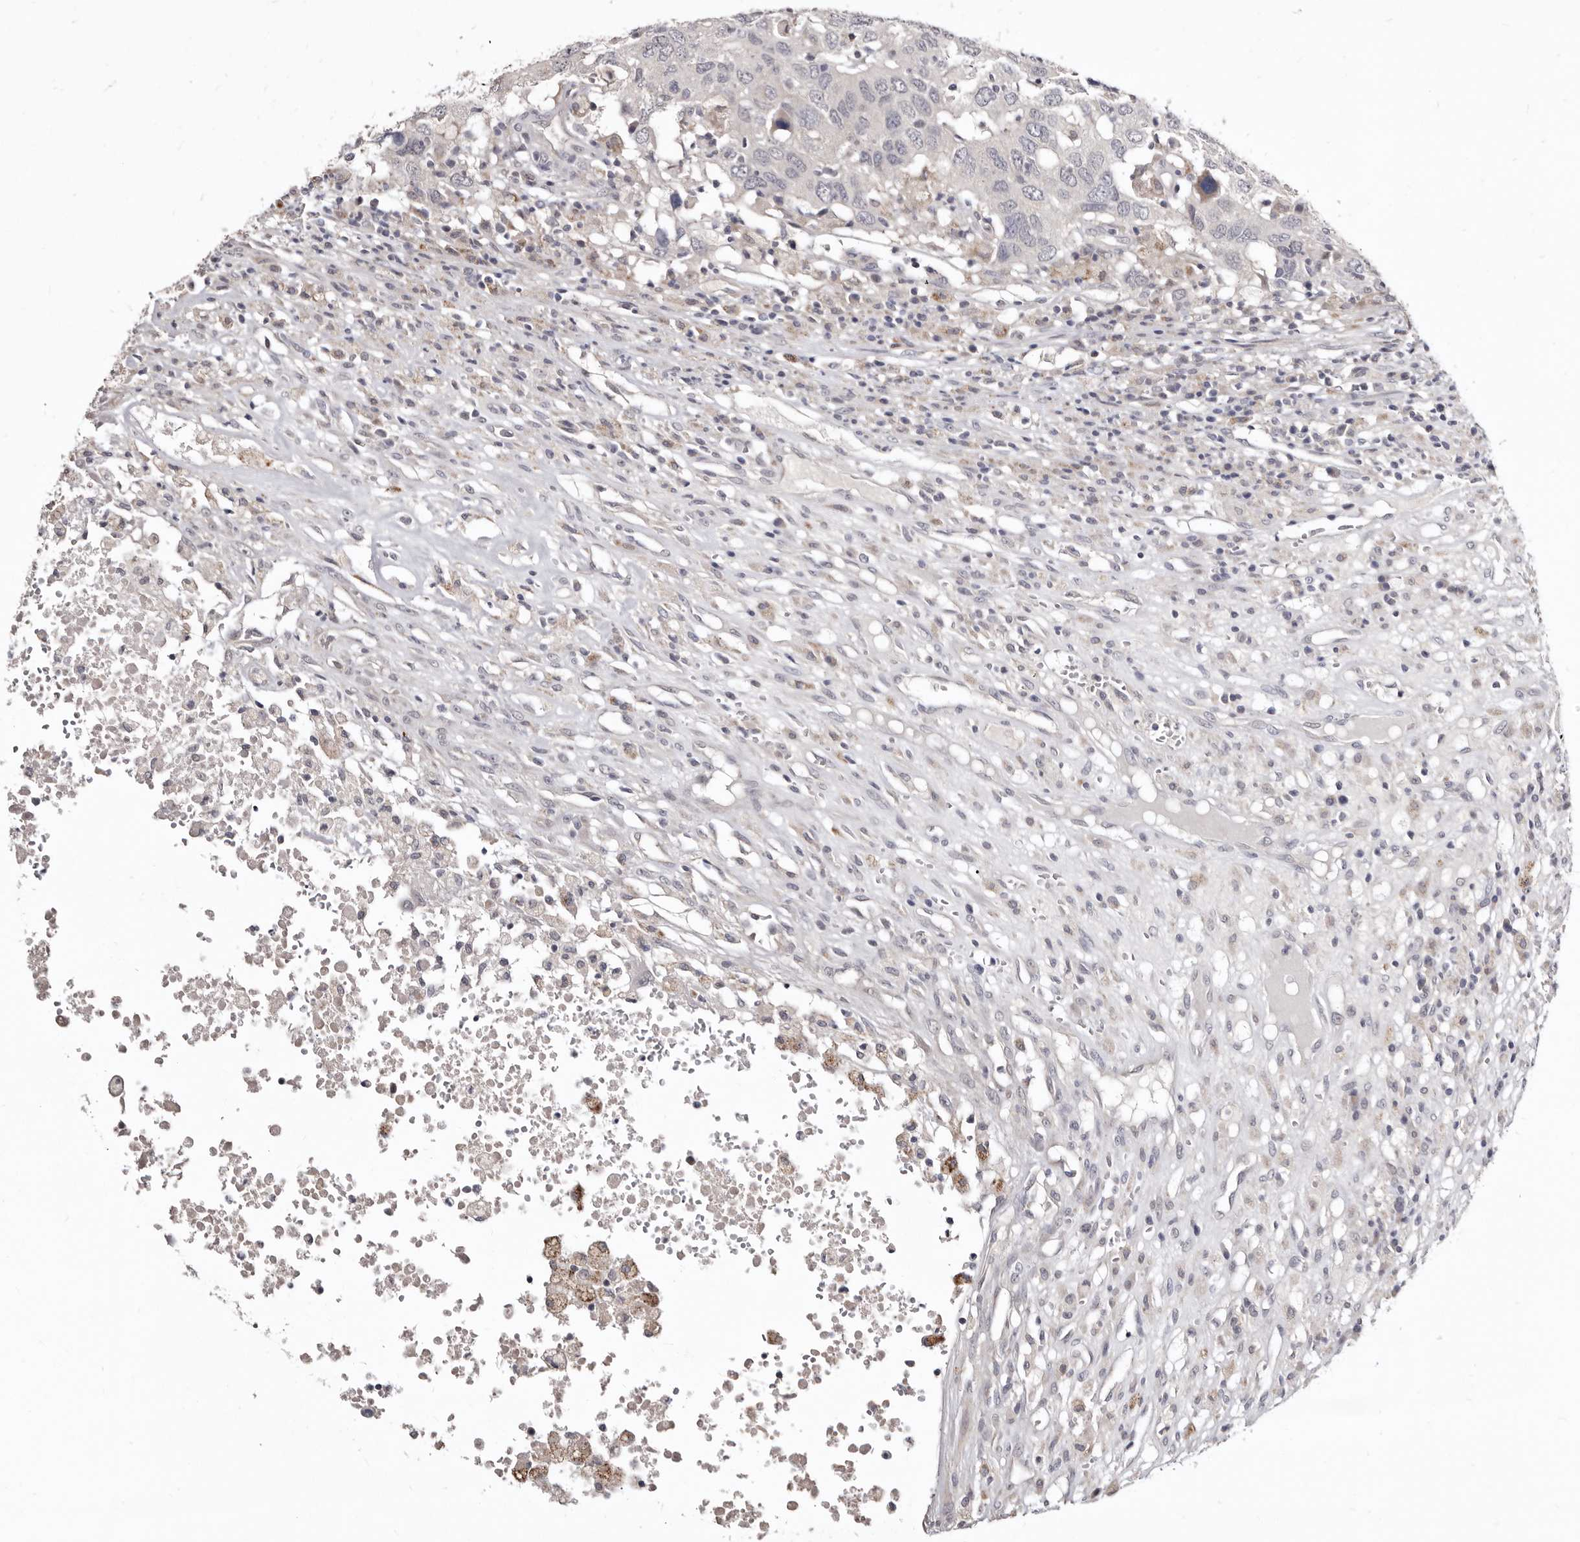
{"staining": {"intensity": "negative", "quantity": "none", "location": "none"}, "tissue": "head and neck cancer", "cell_type": "Tumor cells", "image_type": "cancer", "snomed": [{"axis": "morphology", "description": "Squamous cell carcinoma, NOS"}, {"axis": "topography", "description": "Head-Neck"}], "caption": "This is an IHC photomicrograph of head and neck cancer (squamous cell carcinoma). There is no positivity in tumor cells.", "gene": "KLHL4", "patient": {"sex": "male", "age": 66}}